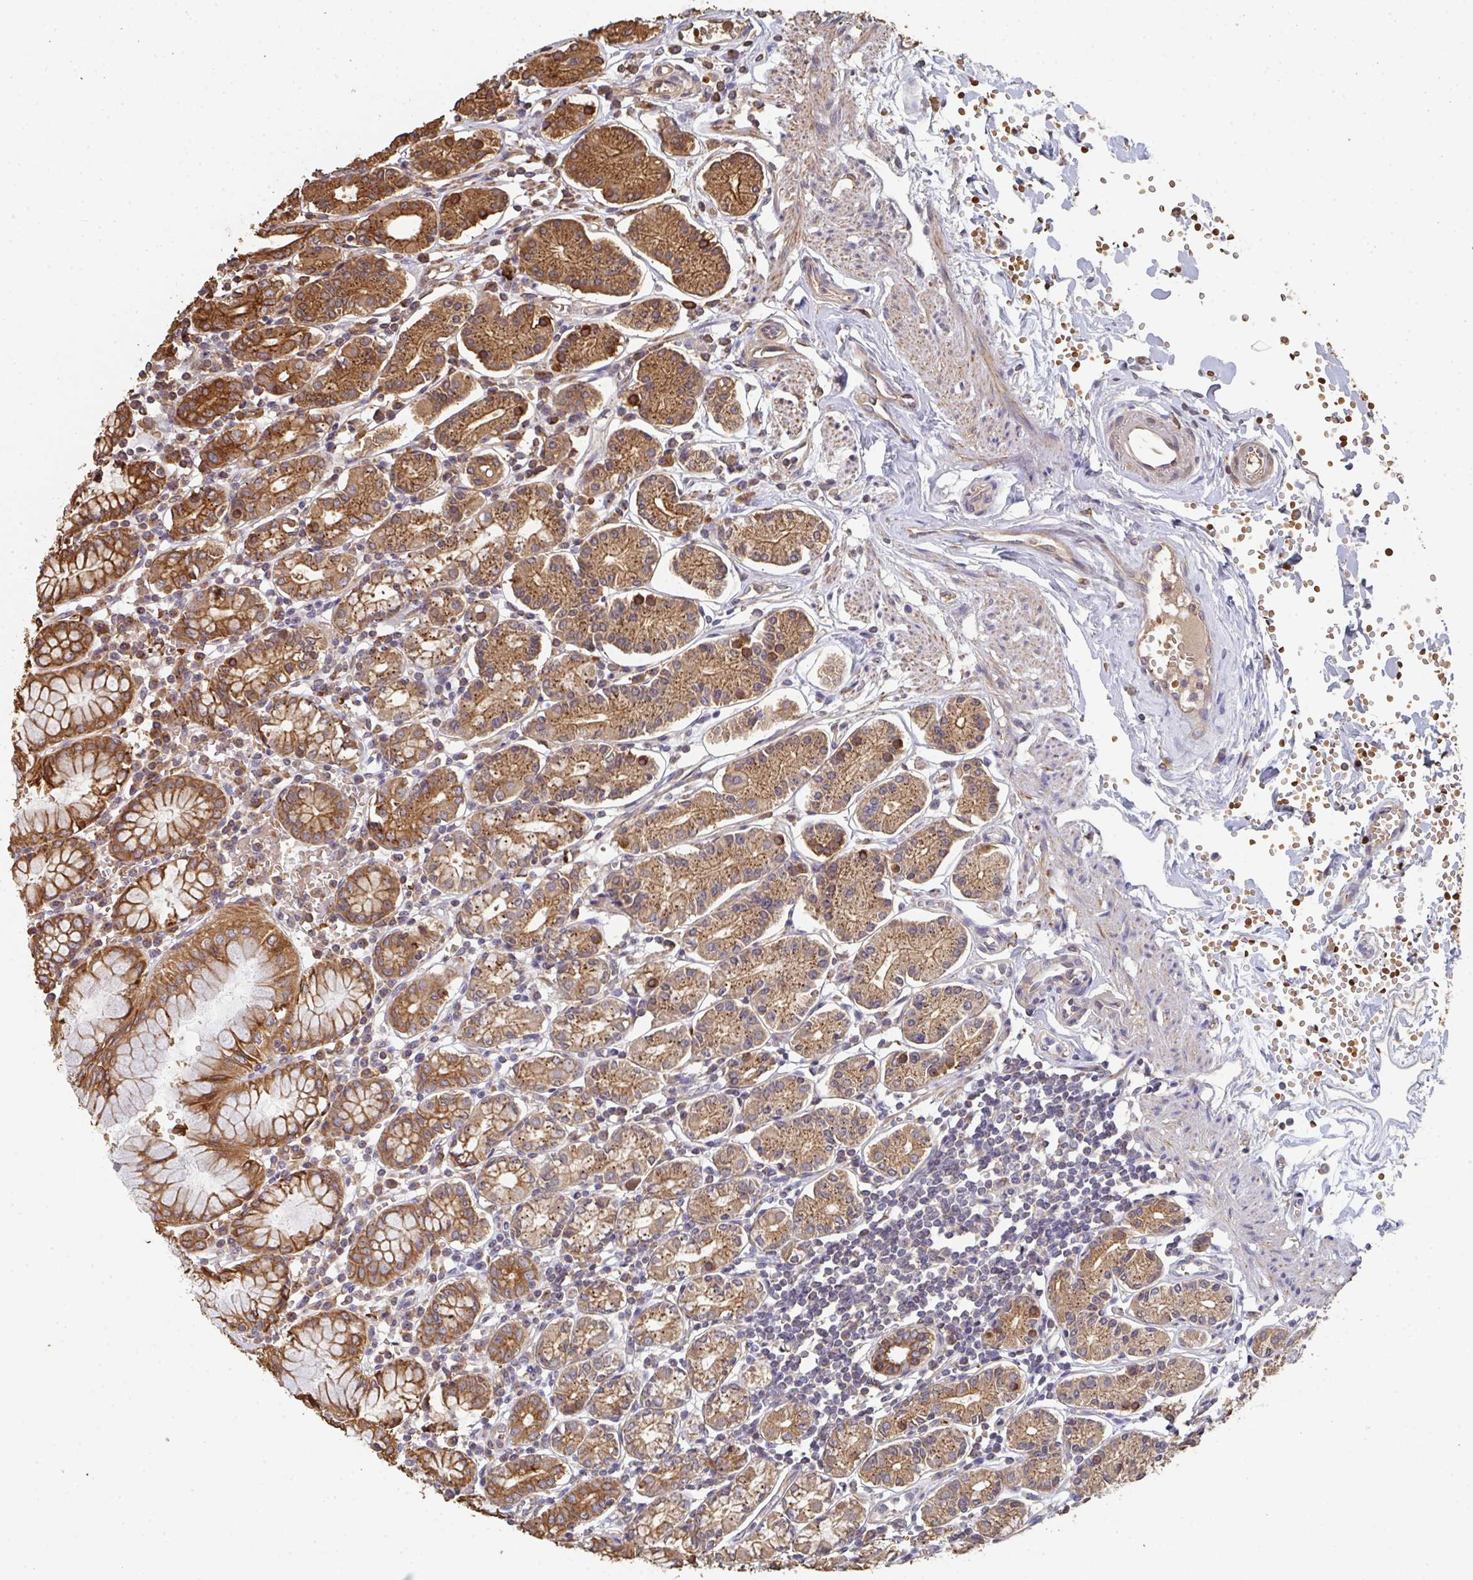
{"staining": {"intensity": "moderate", "quantity": ">75%", "location": "cytoplasmic/membranous"}, "tissue": "stomach", "cell_type": "Glandular cells", "image_type": "normal", "snomed": [{"axis": "morphology", "description": "Normal tissue, NOS"}, {"axis": "topography", "description": "Stomach"}], "caption": "An image showing moderate cytoplasmic/membranous expression in about >75% of glandular cells in benign stomach, as visualized by brown immunohistochemical staining.", "gene": "POLG", "patient": {"sex": "female", "age": 62}}